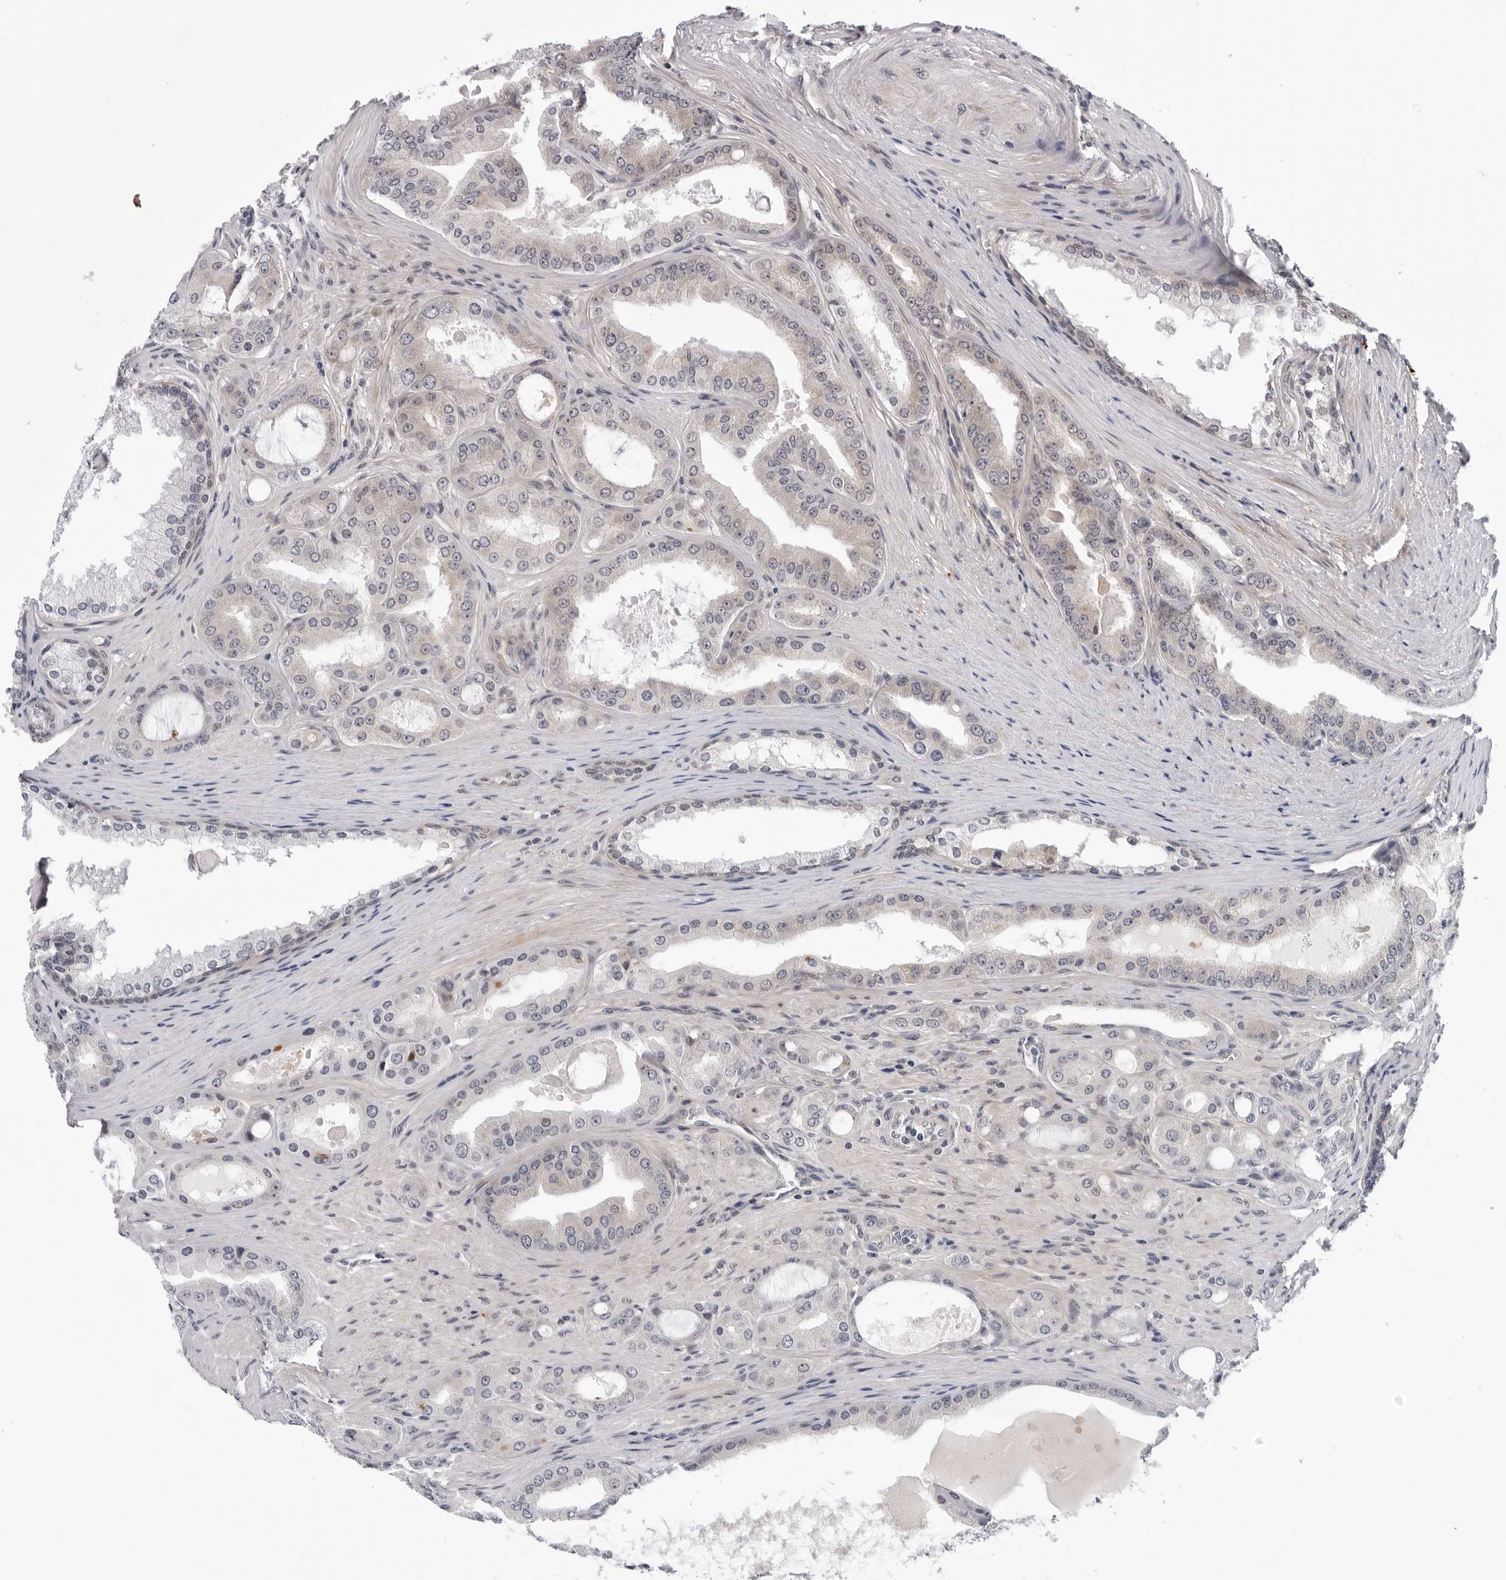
{"staining": {"intensity": "negative", "quantity": "none", "location": "none"}, "tissue": "prostate cancer", "cell_type": "Tumor cells", "image_type": "cancer", "snomed": [{"axis": "morphology", "description": "Adenocarcinoma, High grade"}, {"axis": "topography", "description": "Prostate"}], "caption": "Protein analysis of prostate cancer shows no significant expression in tumor cells.", "gene": "KIAA1614", "patient": {"sex": "male", "age": 60}}